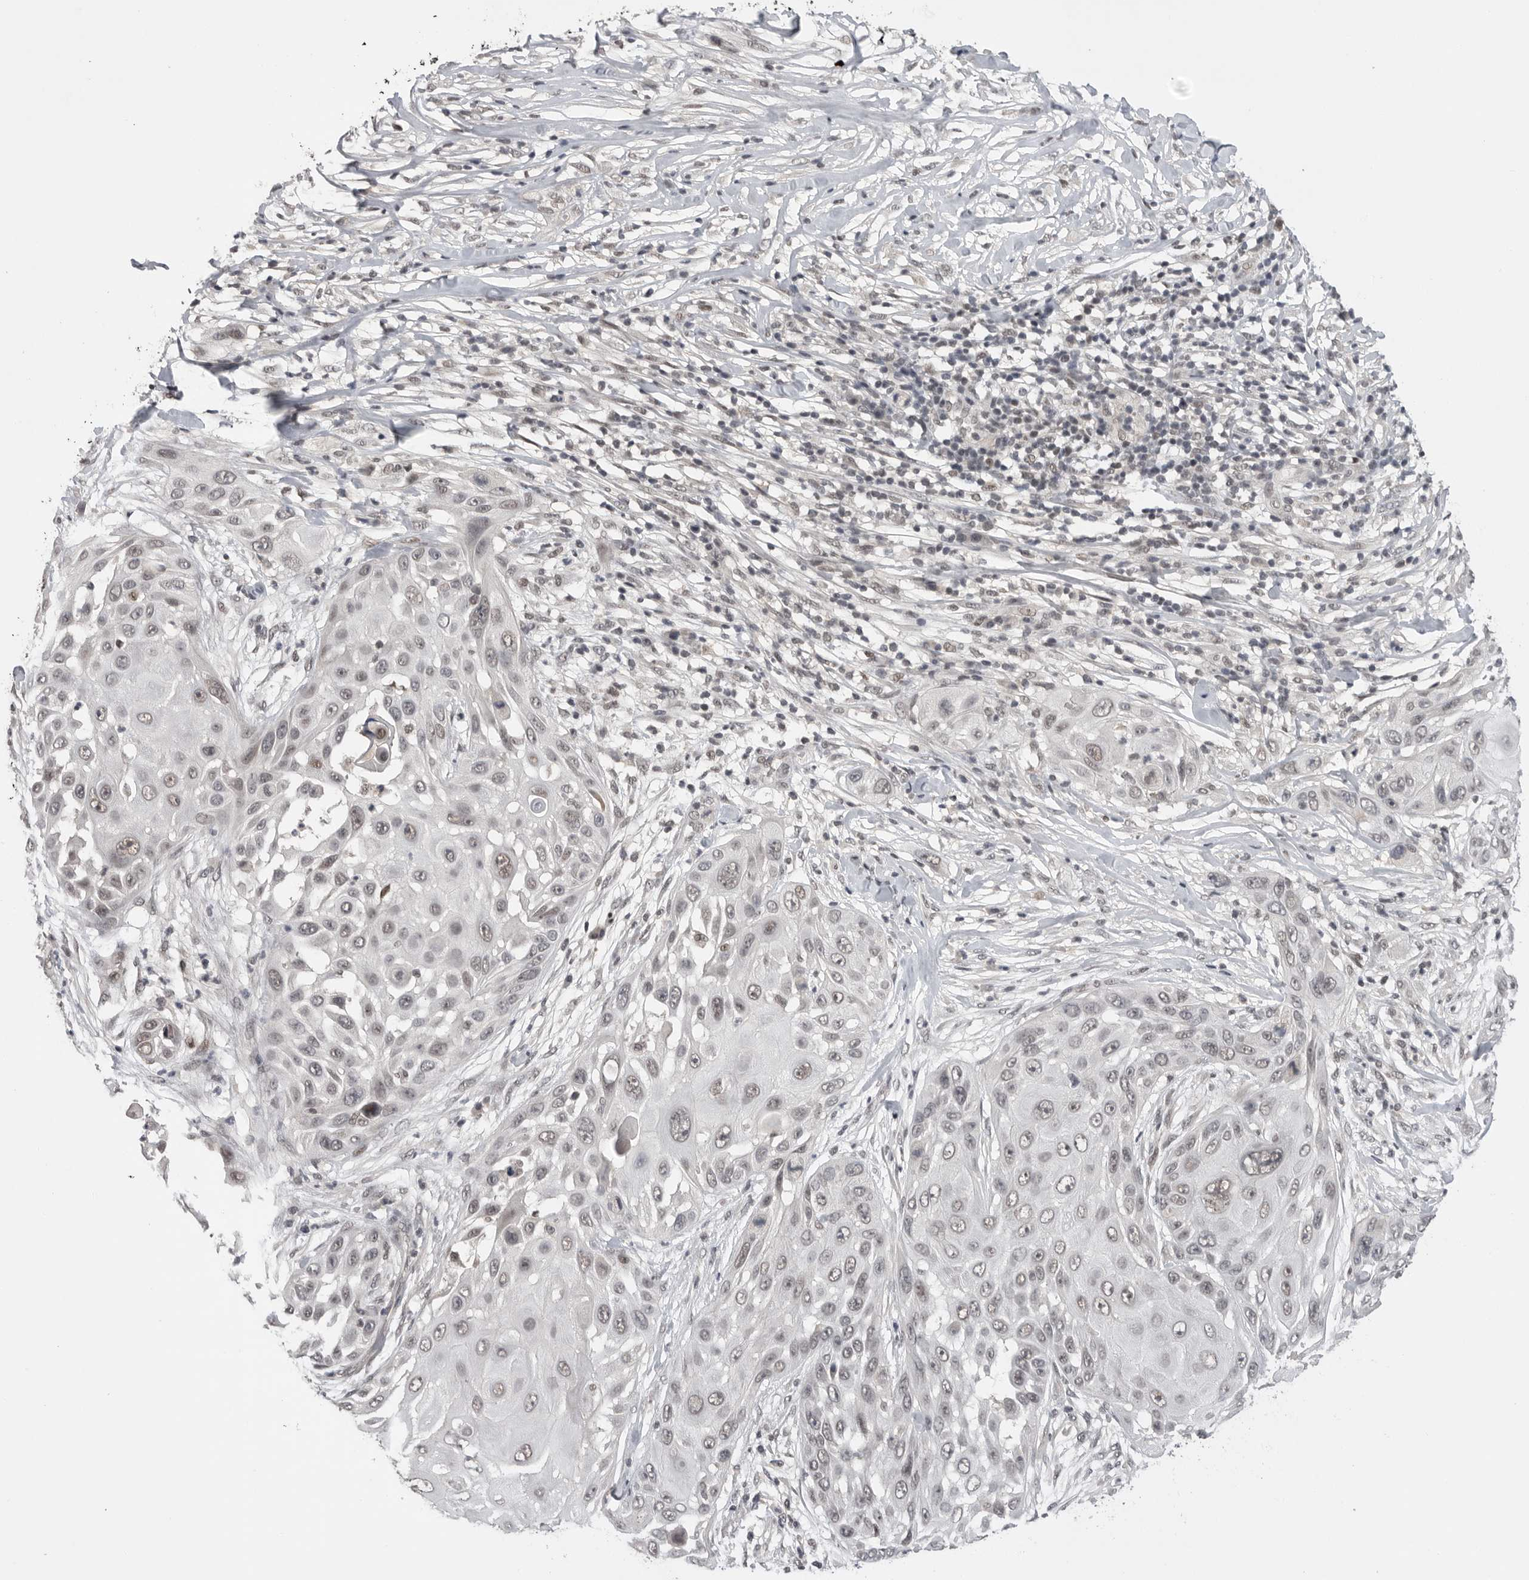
{"staining": {"intensity": "weak", "quantity": "<25%", "location": "nuclear"}, "tissue": "skin cancer", "cell_type": "Tumor cells", "image_type": "cancer", "snomed": [{"axis": "morphology", "description": "Squamous cell carcinoma, NOS"}, {"axis": "topography", "description": "Skin"}], "caption": "DAB (3,3'-diaminobenzidine) immunohistochemical staining of skin cancer demonstrates no significant staining in tumor cells.", "gene": "POU5F1", "patient": {"sex": "female", "age": 44}}